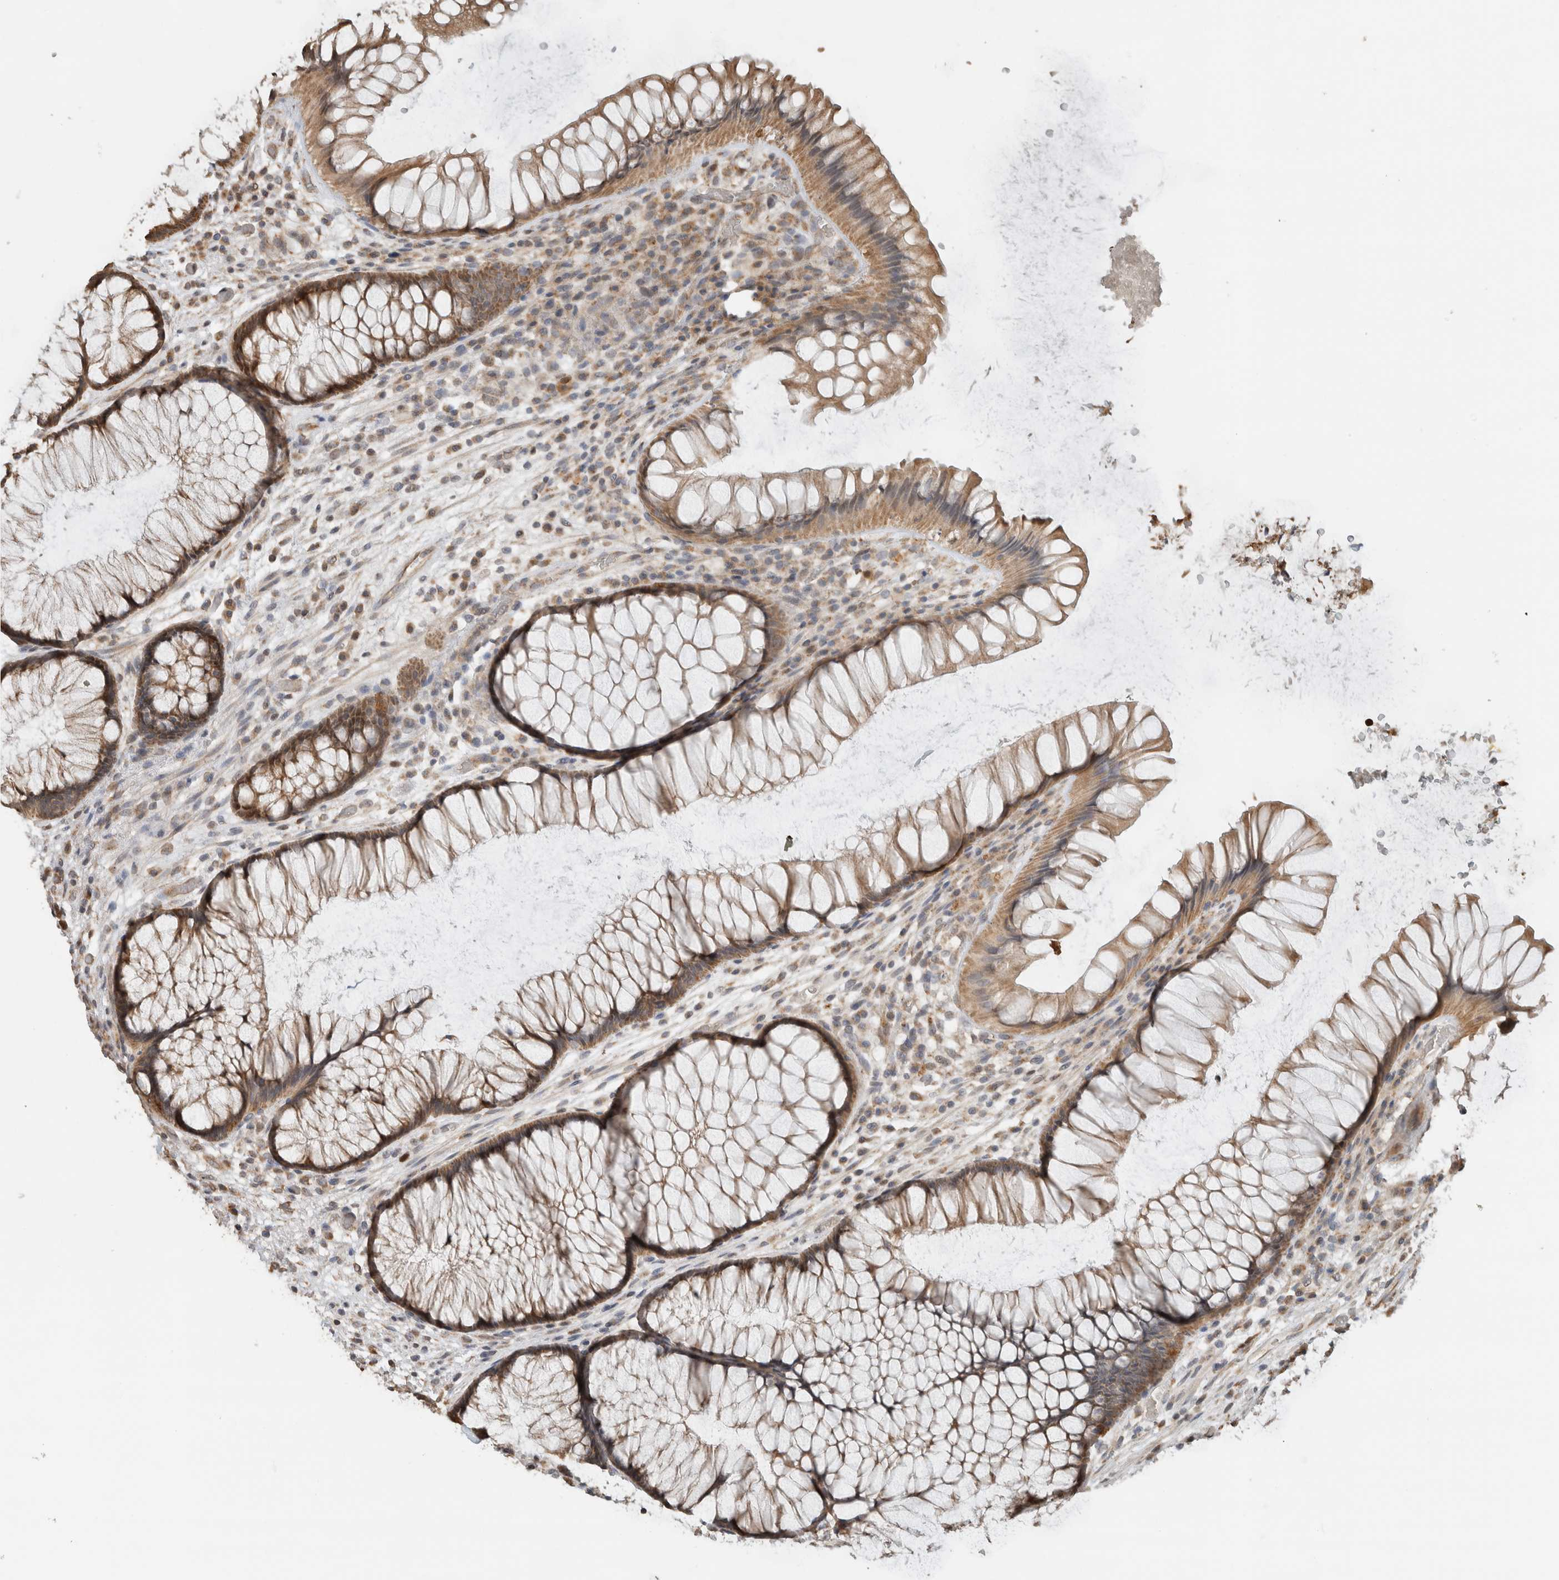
{"staining": {"intensity": "strong", "quantity": ">75%", "location": "cytoplasmic/membranous"}, "tissue": "rectum", "cell_type": "Glandular cells", "image_type": "normal", "snomed": [{"axis": "morphology", "description": "Normal tissue, NOS"}, {"axis": "topography", "description": "Rectum"}], "caption": "Immunohistochemistry (IHC) photomicrograph of benign rectum: rectum stained using immunohistochemistry (IHC) demonstrates high levels of strong protein expression localized specifically in the cytoplasmic/membranous of glandular cells, appearing as a cytoplasmic/membranous brown color.", "gene": "GINS4", "patient": {"sex": "male", "age": 51}}